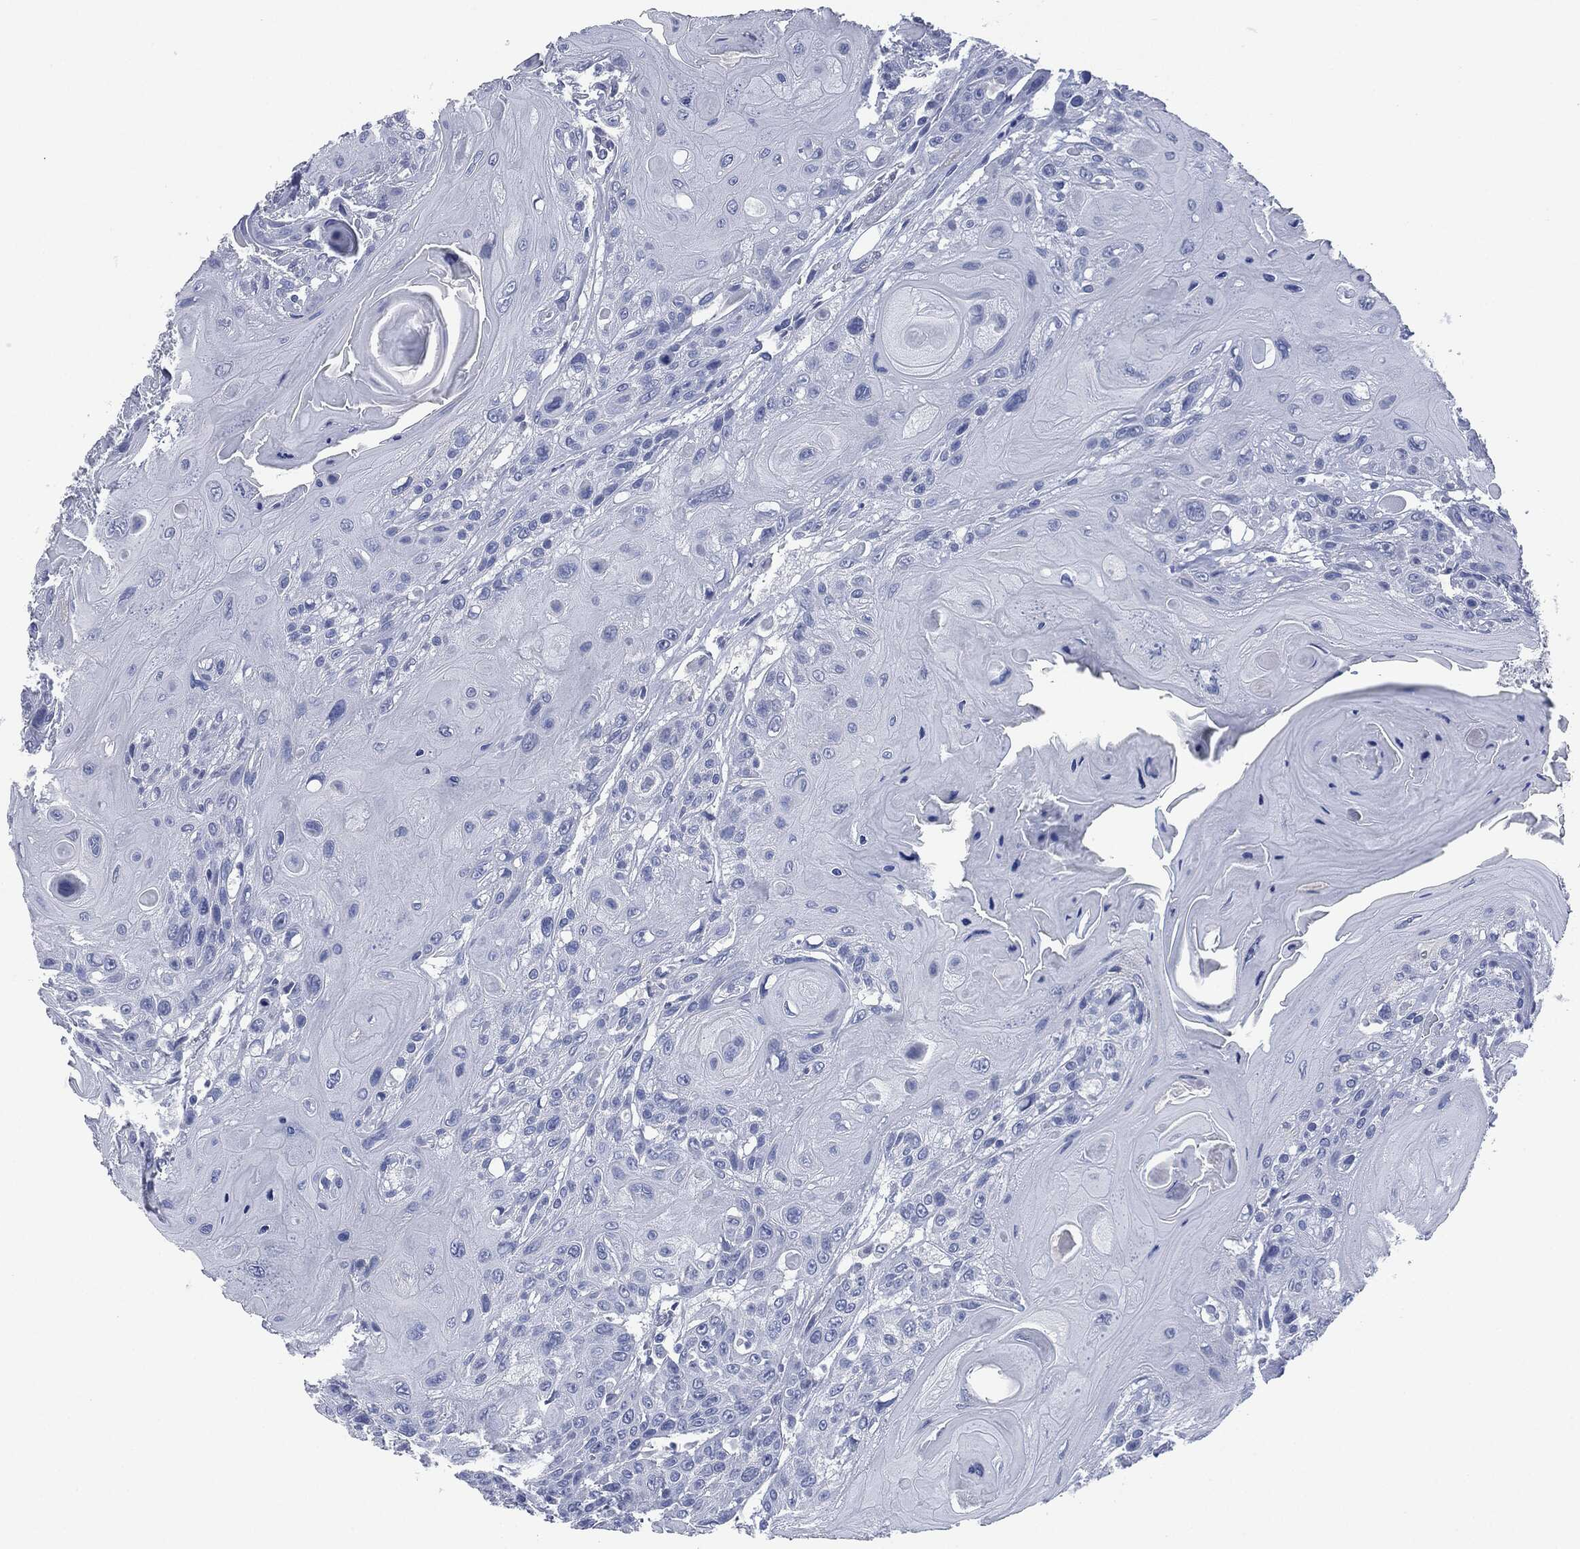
{"staining": {"intensity": "negative", "quantity": "none", "location": "none"}, "tissue": "head and neck cancer", "cell_type": "Tumor cells", "image_type": "cancer", "snomed": [{"axis": "morphology", "description": "Squamous cell carcinoma, NOS"}, {"axis": "topography", "description": "Head-Neck"}], "caption": "Tumor cells show no significant expression in head and neck cancer (squamous cell carcinoma).", "gene": "MUC16", "patient": {"sex": "female", "age": 59}}